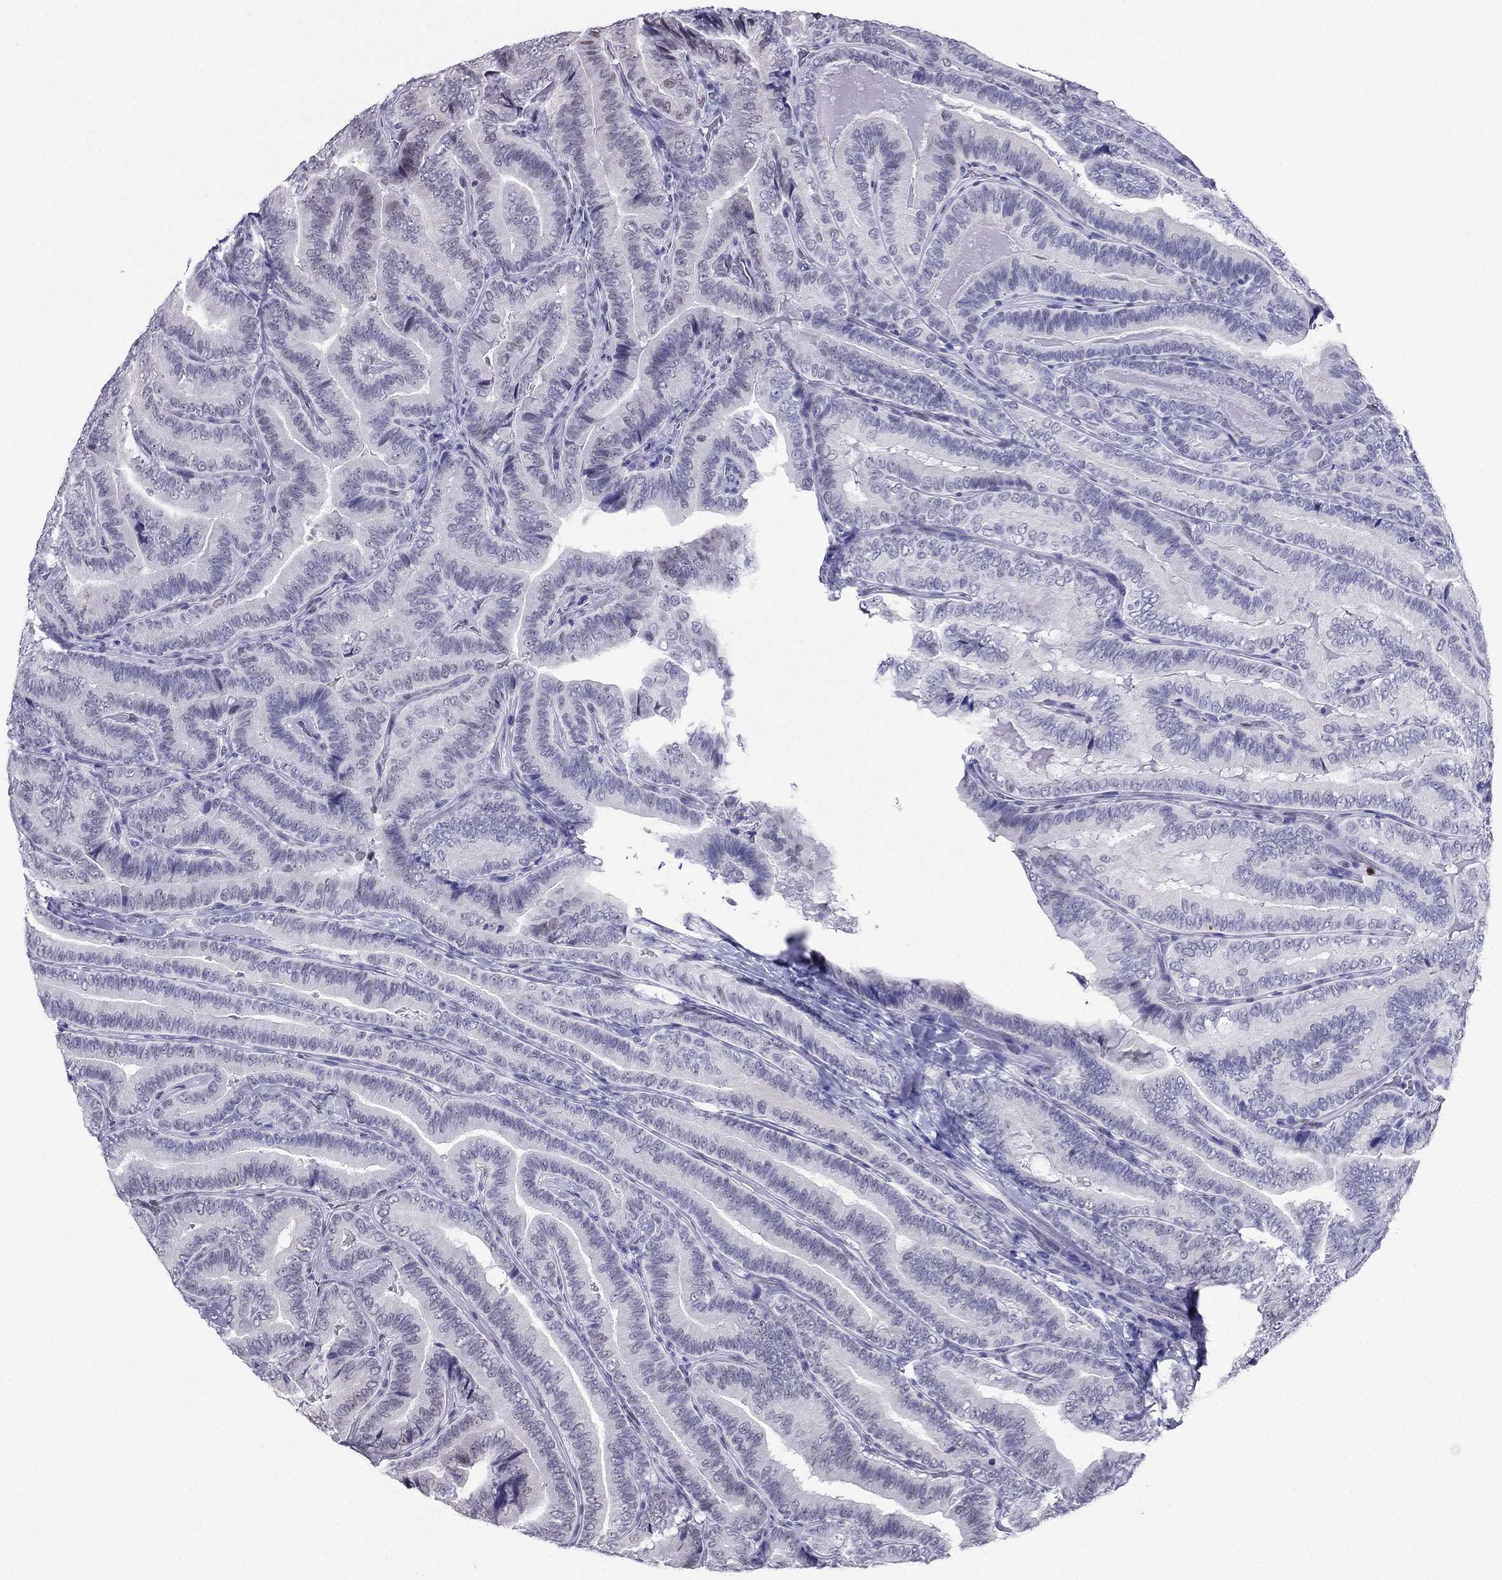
{"staining": {"intensity": "negative", "quantity": "none", "location": "none"}, "tissue": "thyroid cancer", "cell_type": "Tumor cells", "image_type": "cancer", "snomed": [{"axis": "morphology", "description": "Papillary adenocarcinoma, NOS"}, {"axis": "topography", "description": "Thyroid gland"}], "caption": "Thyroid cancer was stained to show a protein in brown. There is no significant staining in tumor cells.", "gene": "PPM1G", "patient": {"sex": "male", "age": 61}}